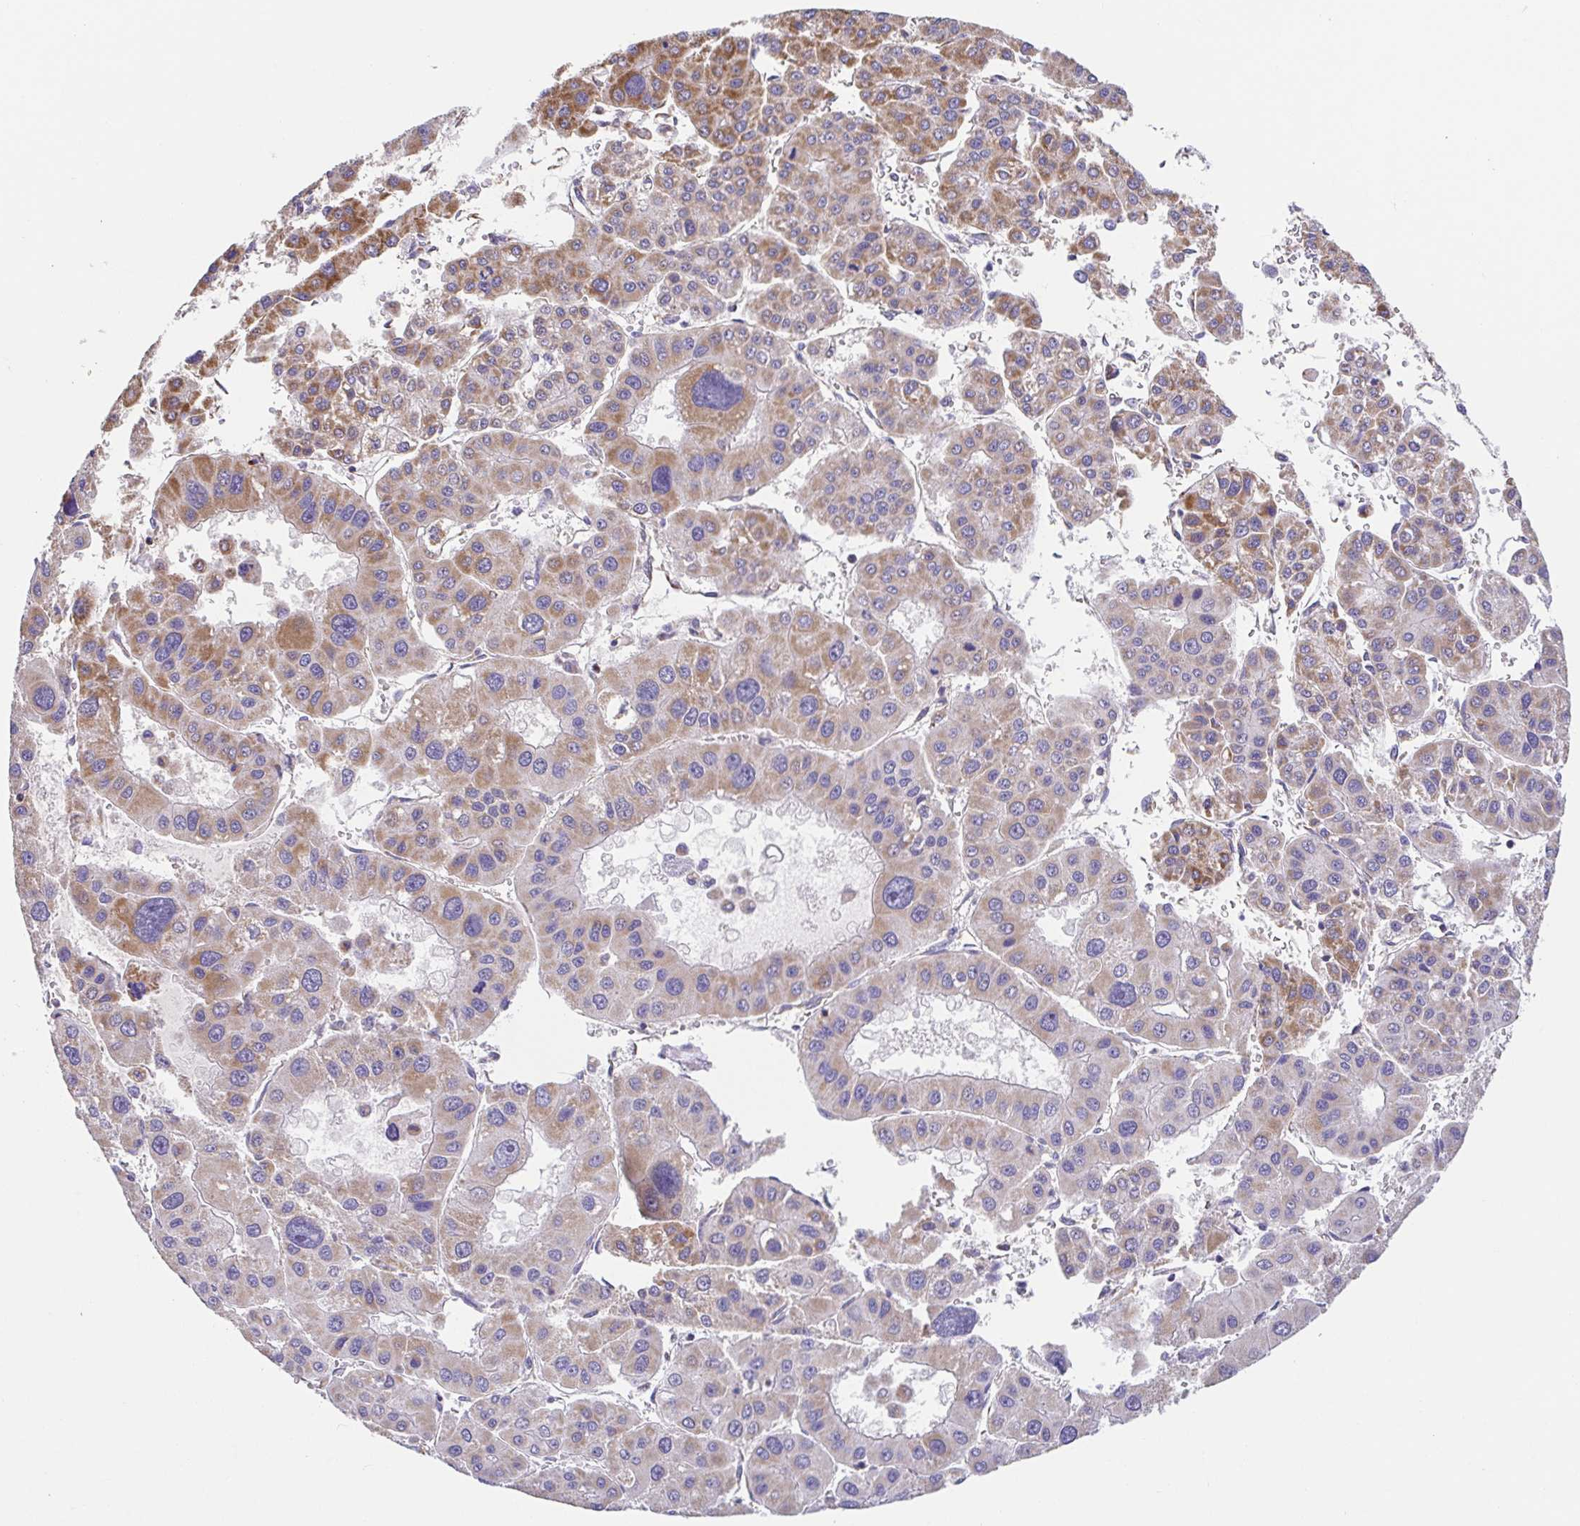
{"staining": {"intensity": "moderate", "quantity": "25%-75%", "location": "cytoplasmic/membranous"}, "tissue": "liver cancer", "cell_type": "Tumor cells", "image_type": "cancer", "snomed": [{"axis": "morphology", "description": "Carcinoma, Hepatocellular, NOS"}, {"axis": "topography", "description": "Liver"}], "caption": "Tumor cells exhibit medium levels of moderate cytoplasmic/membranous expression in approximately 25%-75% of cells in hepatocellular carcinoma (liver).", "gene": "GINM1", "patient": {"sex": "male", "age": 73}}